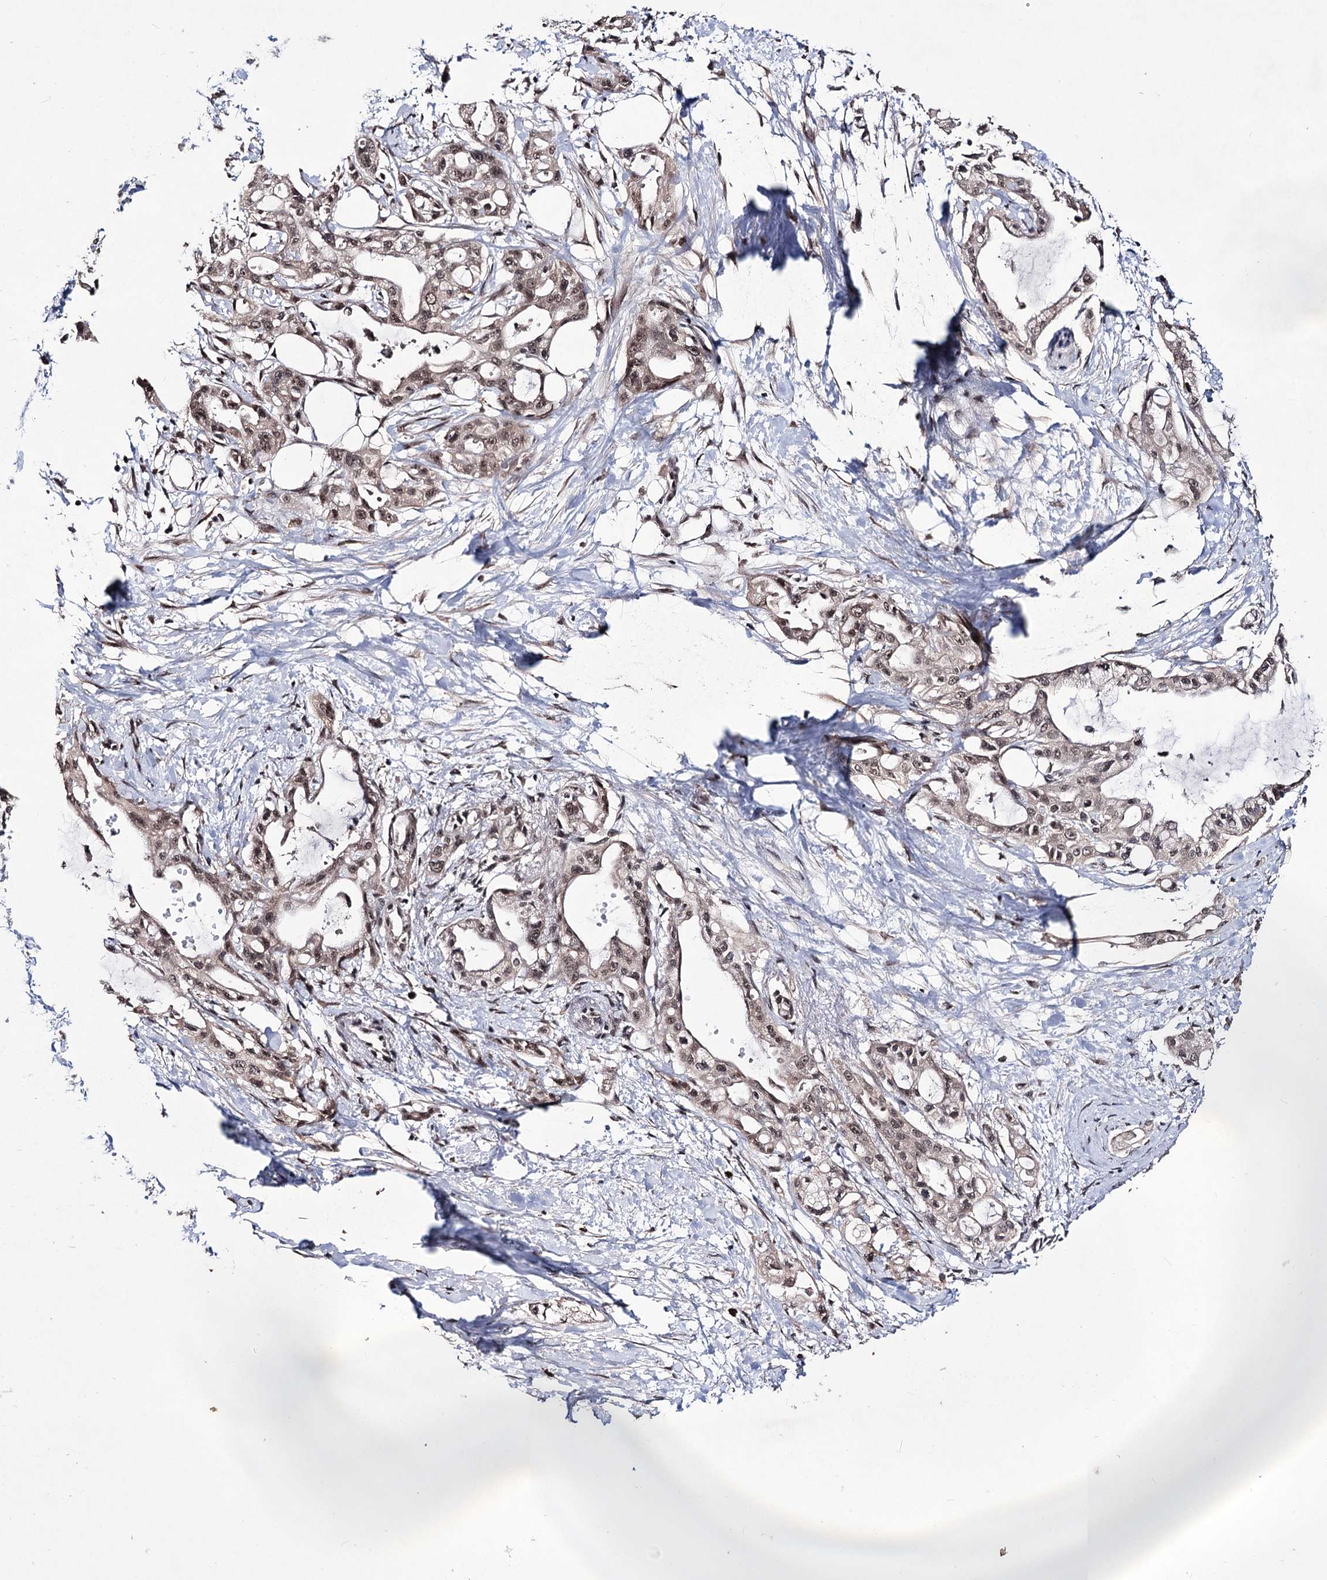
{"staining": {"intensity": "weak", "quantity": ">75%", "location": "nuclear"}, "tissue": "pancreatic cancer", "cell_type": "Tumor cells", "image_type": "cancer", "snomed": [{"axis": "morphology", "description": "Adenocarcinoma, NOS"}, {"axis": "topography", "description": "Pancreas"}], "caption": "Pancreatic cancer (adenocarcinoma) stained with a brown dye reveals weak nuclear positive expression in approximately >75% of tumor cells.", "gene": "VGLL4", "patient": {"sex": "male", "age": 68}}